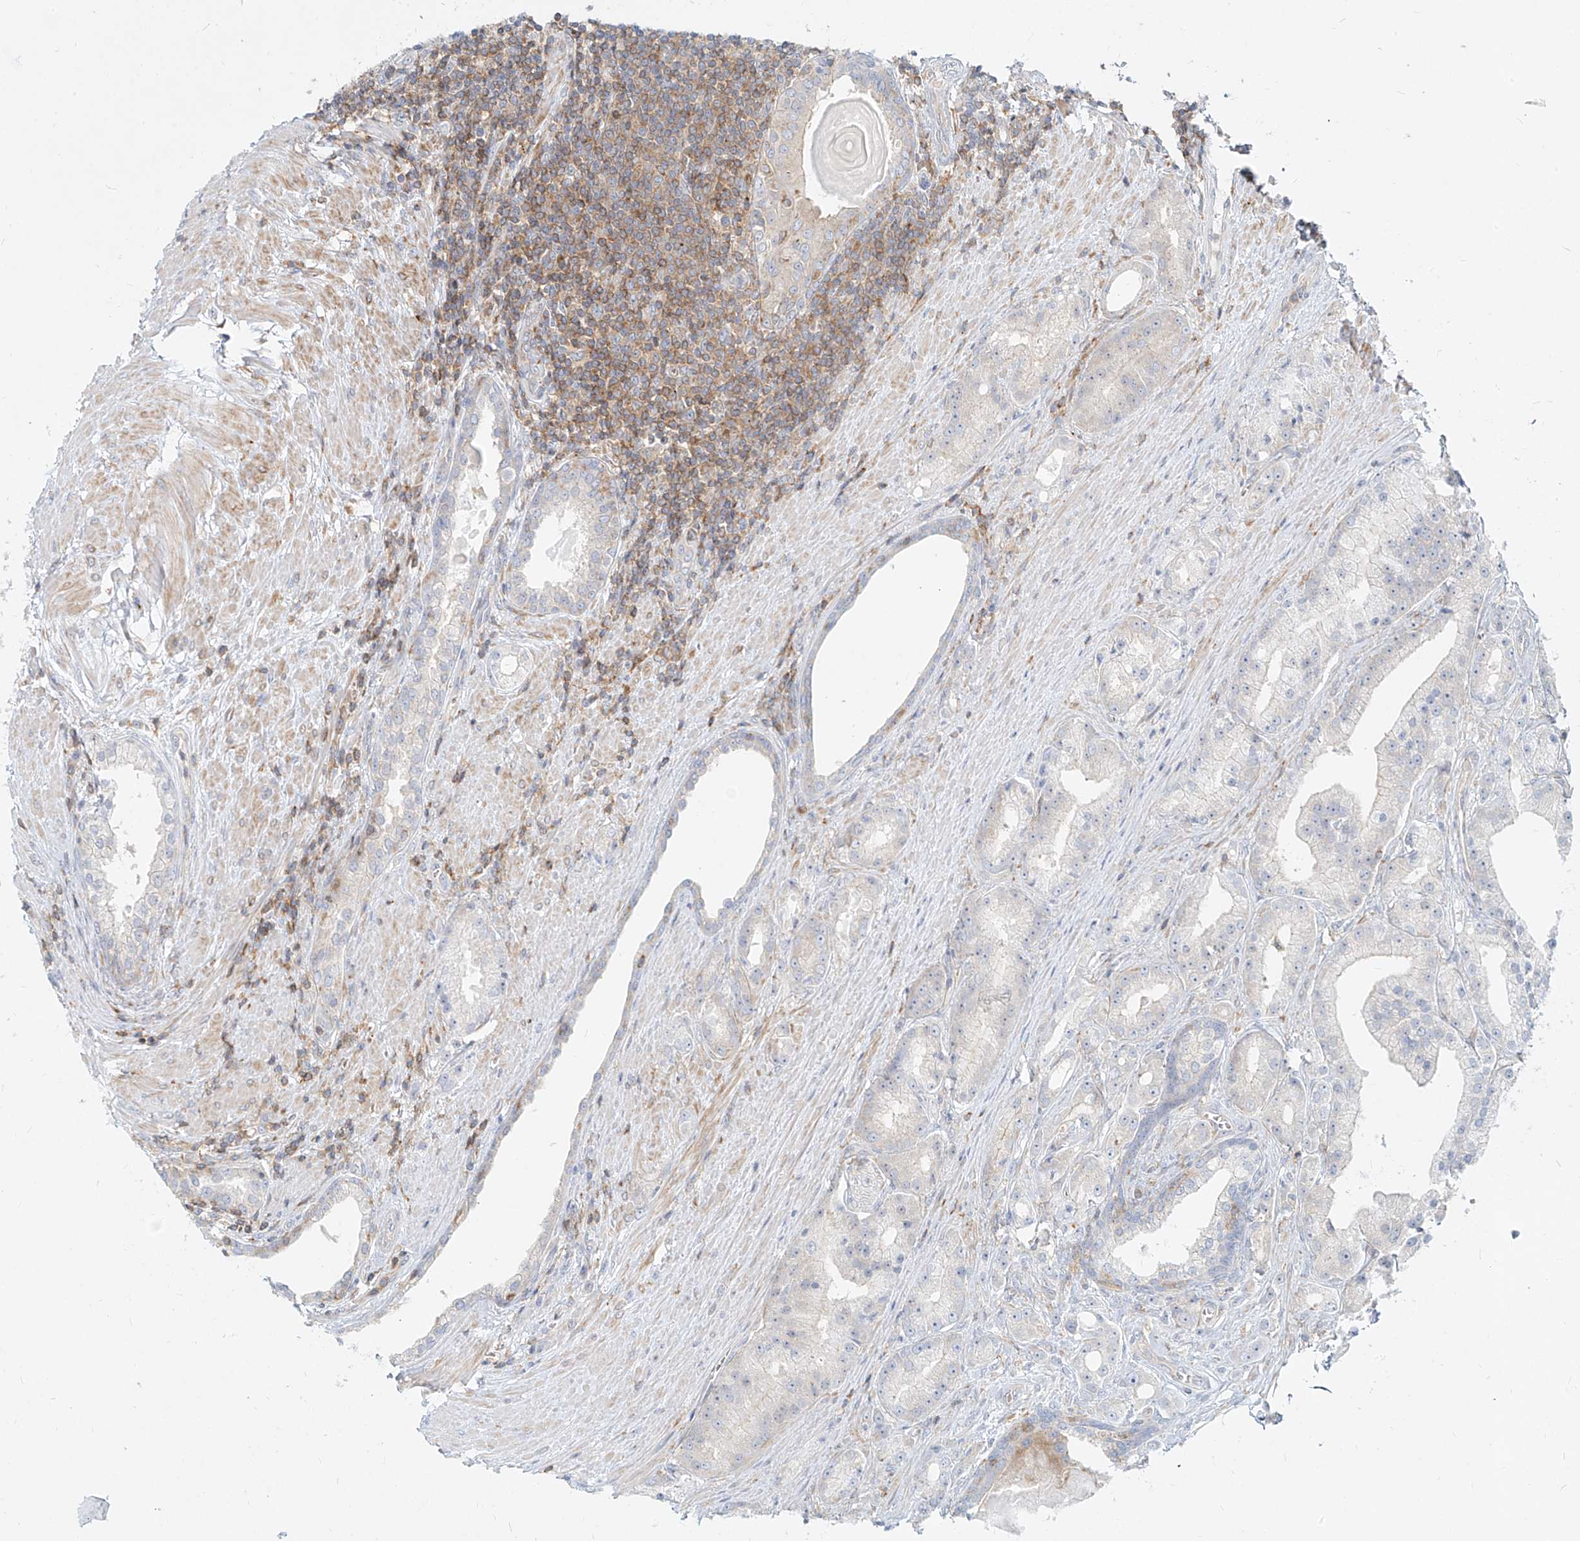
{"staining": {"intensity": "negative", "quantity": "none", "location": "none"}, "tissue": "prostate cancer", "cell_type": "Tumor cells", "image_type": "cancer", "snomed": [{"axis": "morphology", "description": "Adenocarcinoma, Low grade"}, {"axis": "topography", "description": "Prostate"}], "caption": "Immunohistochemical staining of human adenocarcinoma (low-grade) (prostate) exhibits no significant staining in tumor cells.", "gene": "SLC2A12", "patient": {"sex": "male", "age": 67}}